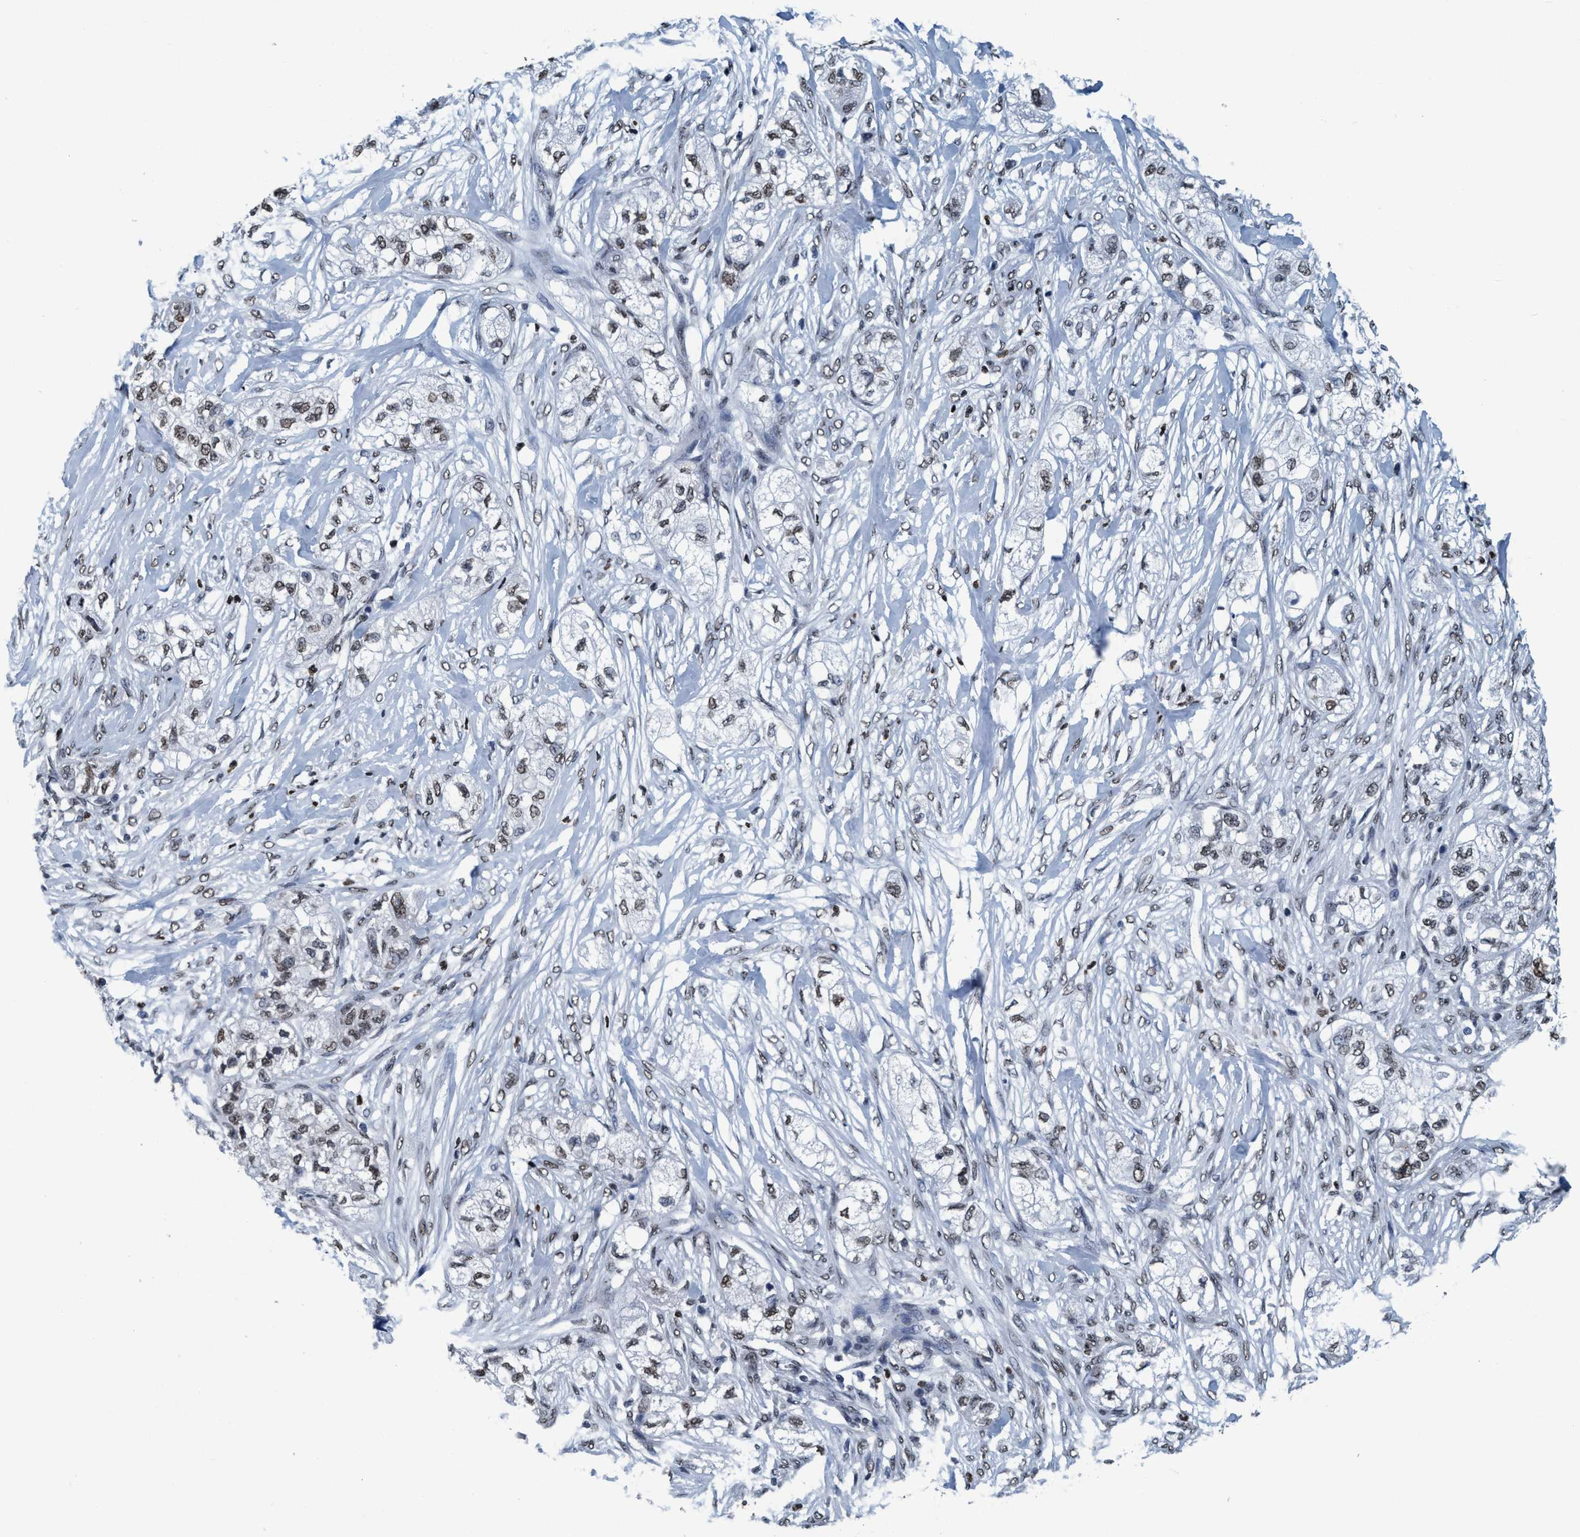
{"staining": {"intensity": "weak", "quantity": ">75%", "location": "nuclear"}, "tissue": "pancreatic cancer", "cell_type": "Tumor cells", "image_type": "cancer", "snomed": [{"axis": "morphology", "description": "Adenocarcinoma, NOS"}, {"axis": "topography", "description": "Pancreas"}], "caption": "Pancreatic adenocarcinoma stained for a protein displays weak nuclear positivity in tumor cells.", "gene": "CCNE2", "patient": {"sex": "female", "age": 78}}